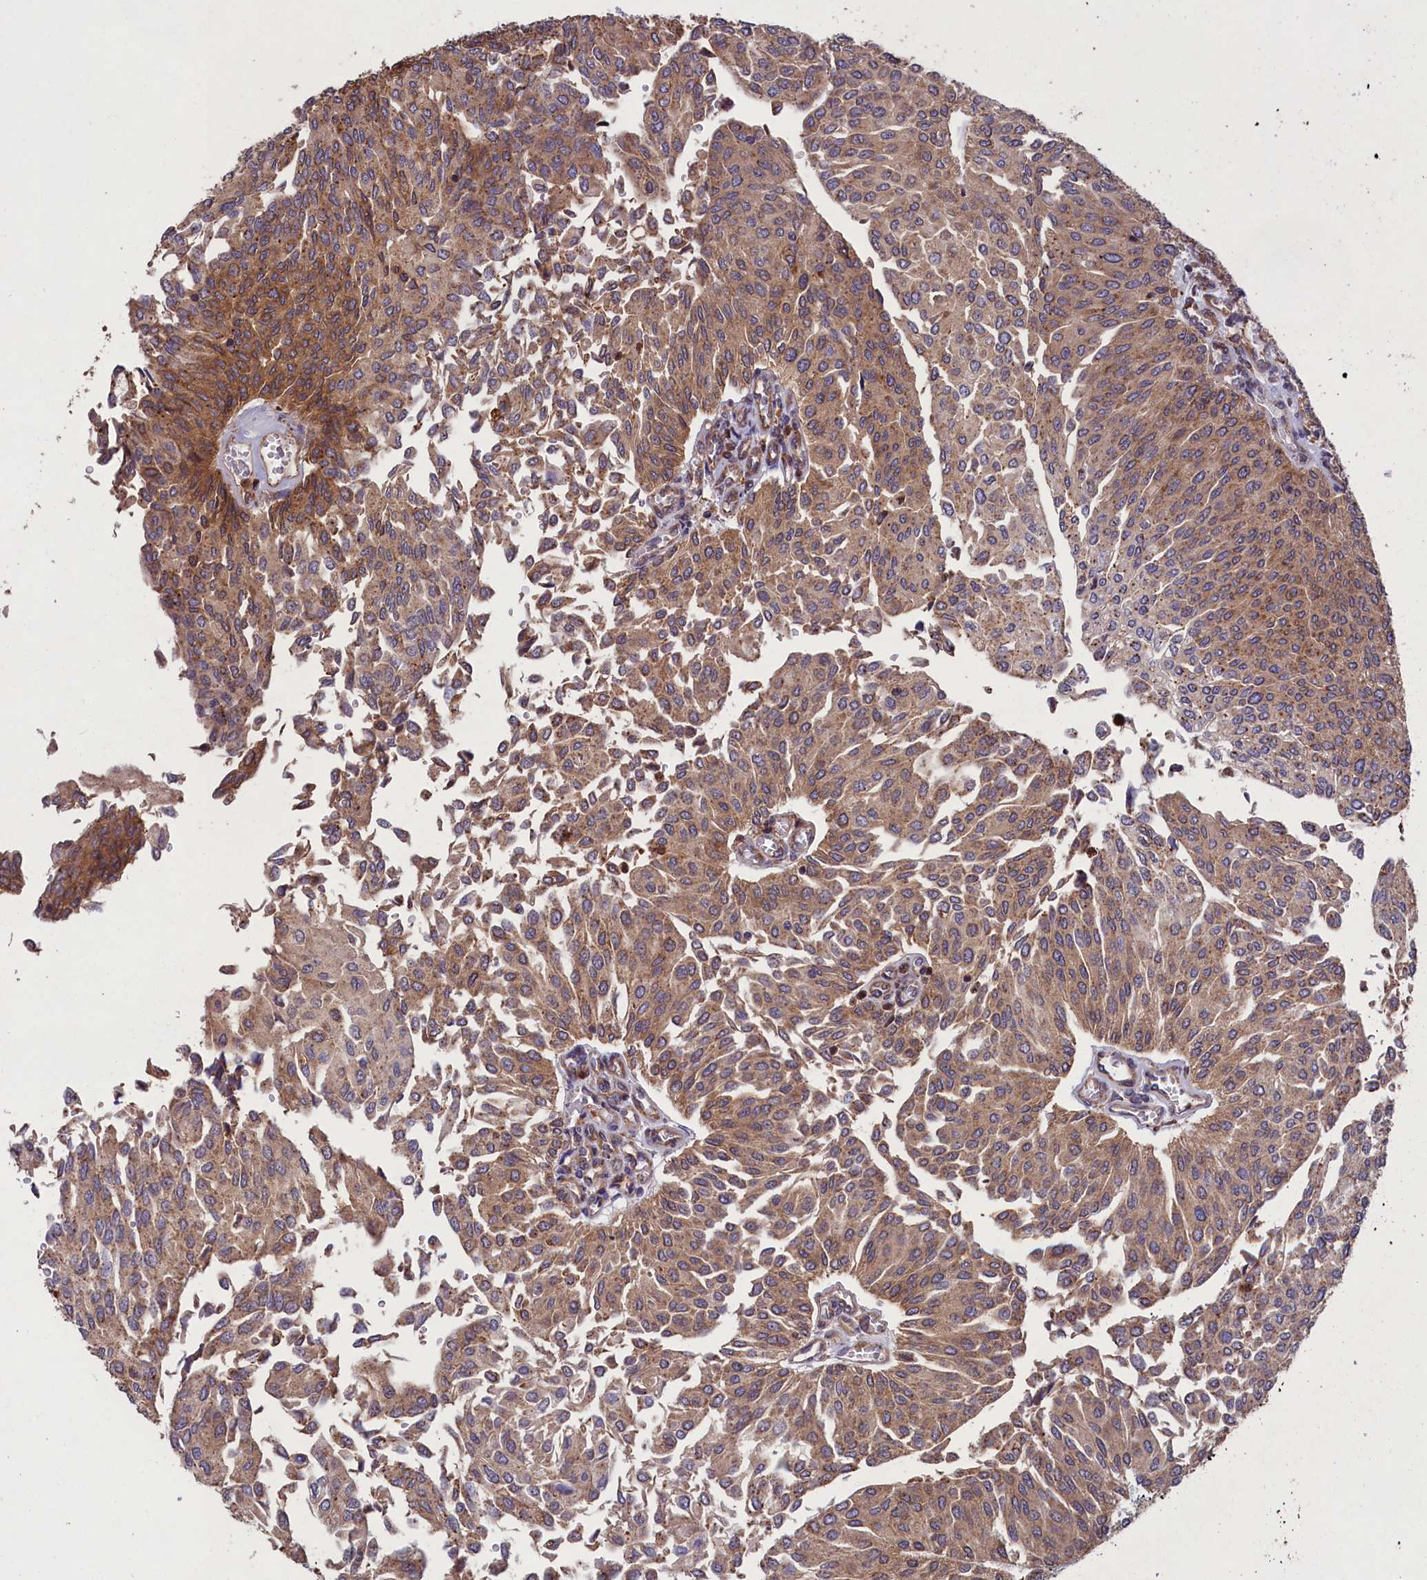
{"staining": {"intensity": "moderate", "quantity": ">75%", "location": "cytoplasmic/membranous"}, "tissue": "urothelial cancer", "cell_type": "Tumor cells", "image_type": "cancer", "snomed": [{"axis": "morphology", "description": "Urothelial carcinoma, High grade"}, {"axis": "topography", "description": "Urinary bladder"}], "caption": "There is medium levels of moderate cytoplasmic/membranous positivity in tumor cells of urothelial cancer, as demonstrated by immunohistochemical staining (brown color).", "gene": "CCDC124", "patient": {"sex": "female", "age": 79}}